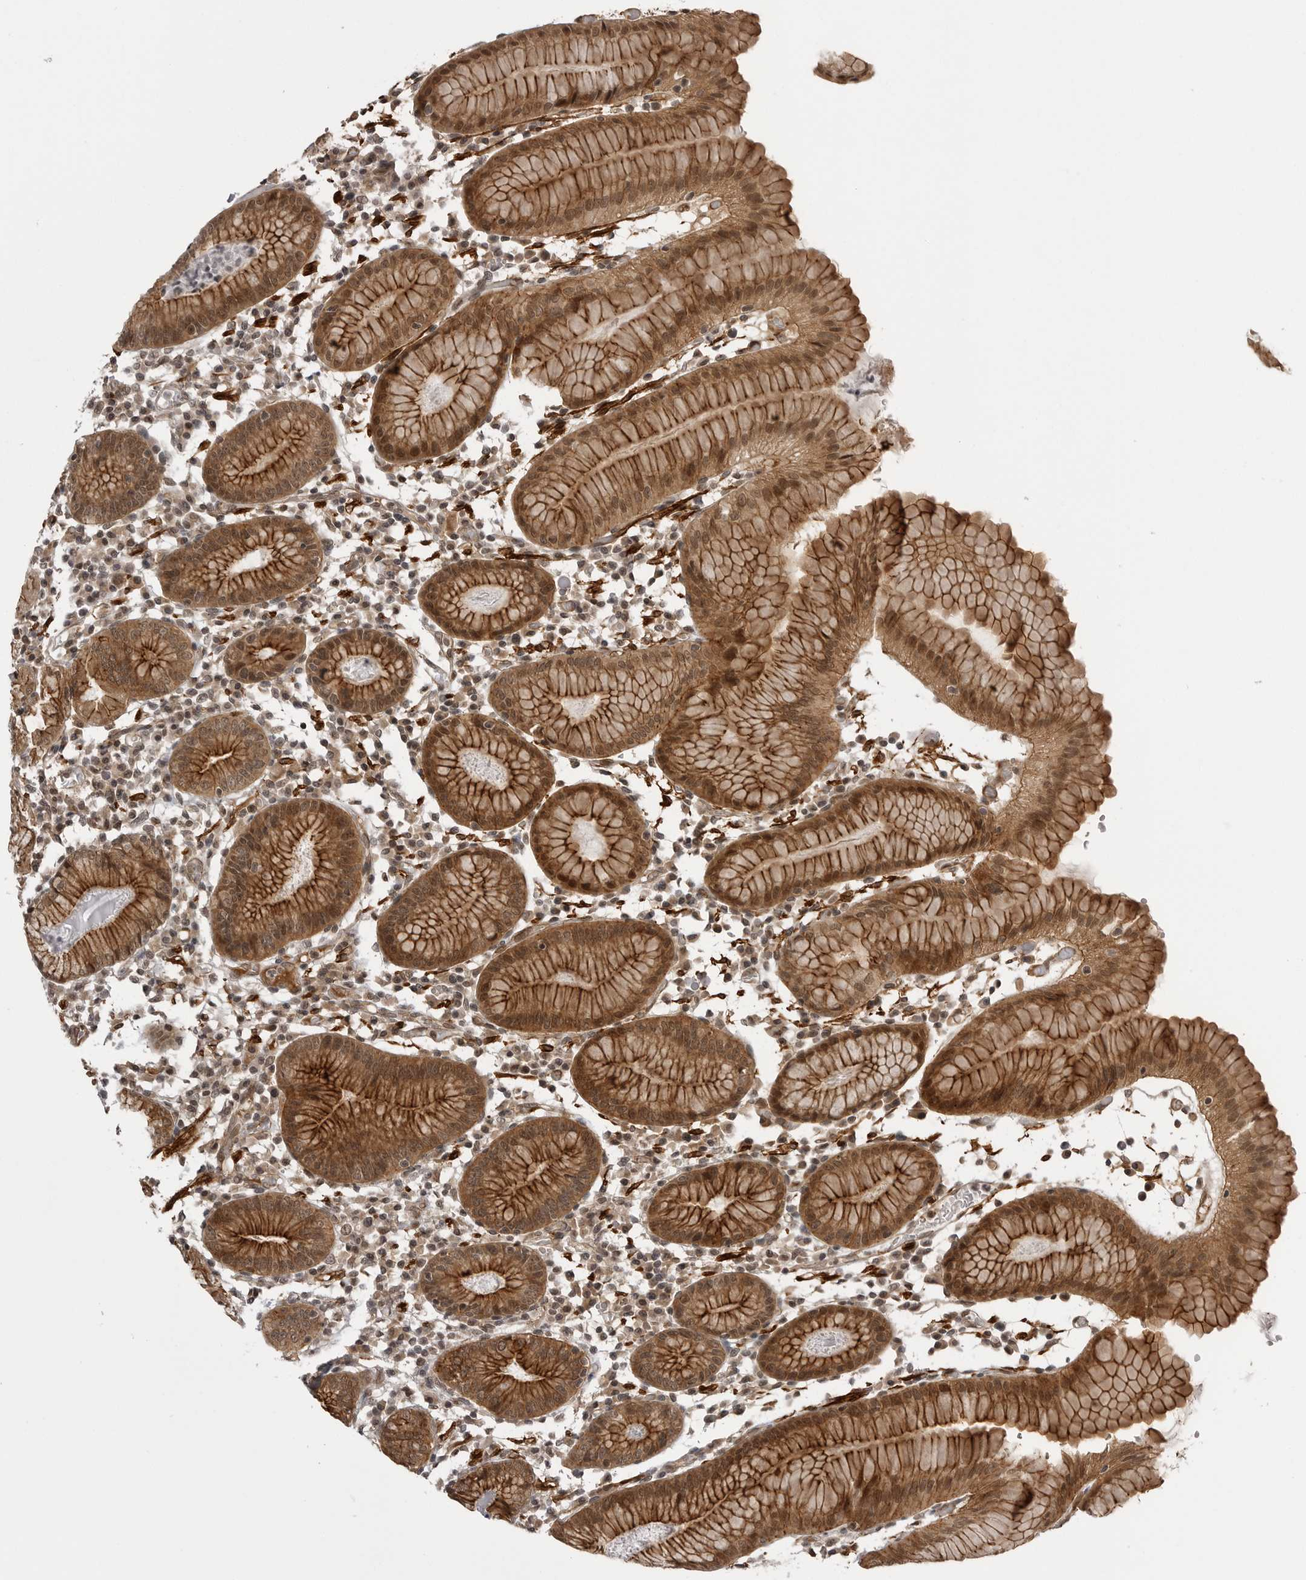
{"staining": {"intensity": "strong", "quantity": ">75%", "location": "cytoplasmic/membranous,nuclear"}, "tissue": "stomach", "cell_type": "Glandular cells", "image_type": "normal", "snomed": [{"axis": "morphology", "description": "Normal tissue, NOS"}, {"axis": "topography", "description": "Stomach"}, {"axis": "topography", "description": "Stomach, lower"}], "caption": "Immunohistochemistry staining of normal stomach, which shows high levels of strong cytoplasmic/membranous,nuclear staining in approximately >75% of glandular cells indicating strong cytoplasmic/membranous,nuclear protein staining. The staining was performed using DAB (3,3'-diaminobenzidine) (brown) for protein detection and nuclei were counterstained in hematoxylin (blue).", "gene": "SORBS1", "patient": {"sex": "female", "age": 75}}